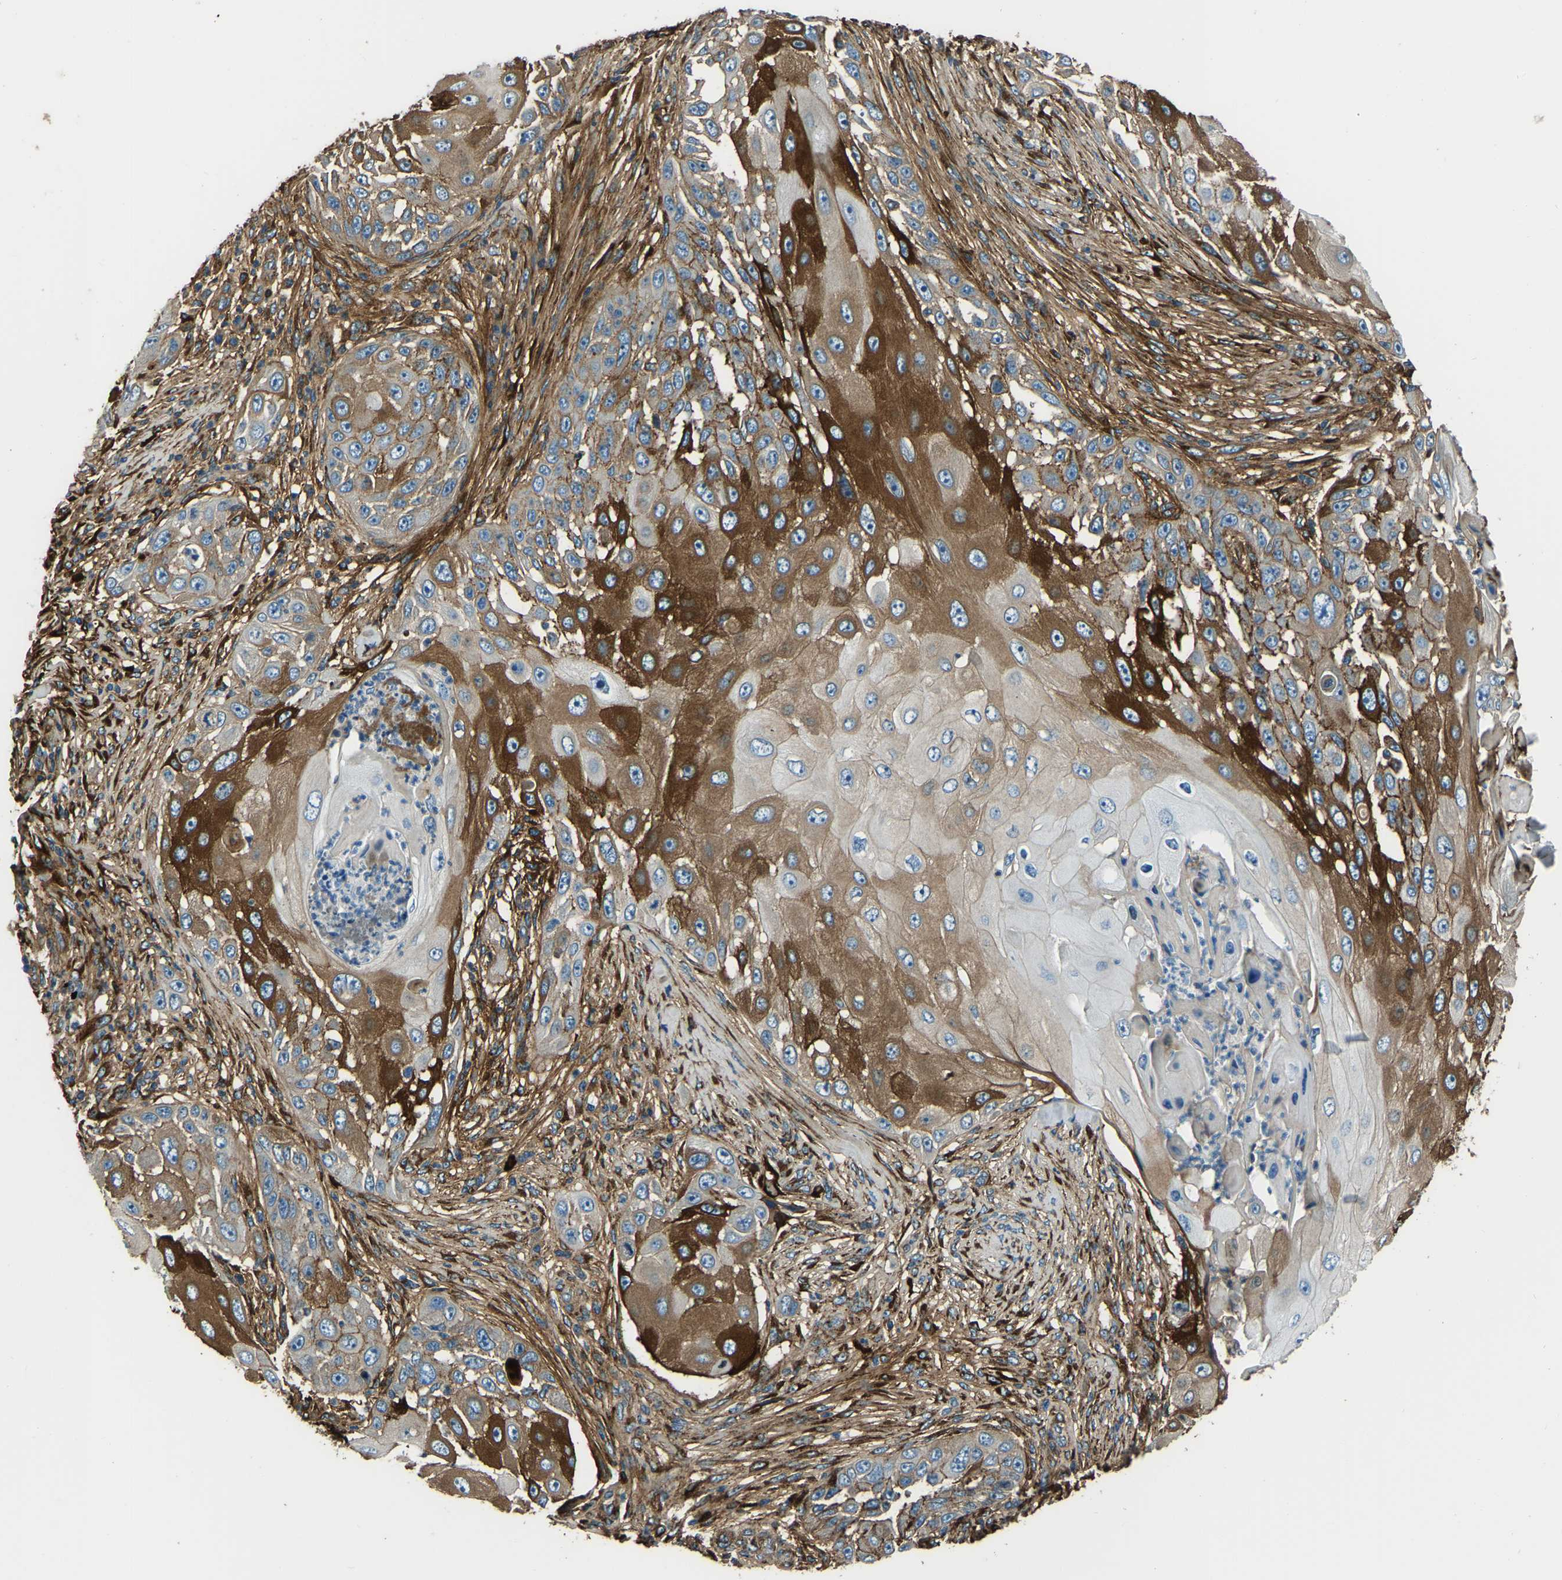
{"staining": {"intensity": "moderate", "quantity": ">75%", "location": "cytoplasmic/membranous"}, "tissue": "skin cancer", "cell_type": "Tumor cells", "image_type": "cancer", "snomed": [{"axis": "morphology", "description": "Squamous cell carcinoma, NOS"}, {"axis": "topography", "description": "Skin"}], "caption": "Immunohistochemistry (IHC) photomicrograph of neoplastic tissue: skin cancer stained using immunohistochemistry (IHC) exhibits medium levels of moderate protein expression localized specifically in the cytoplasmic/membranous of tumor cells, appearing as a cytoplasmic/membranous brown color.", "gene": "COL3A1", "patient": {"sex": "female", "age": 44}}